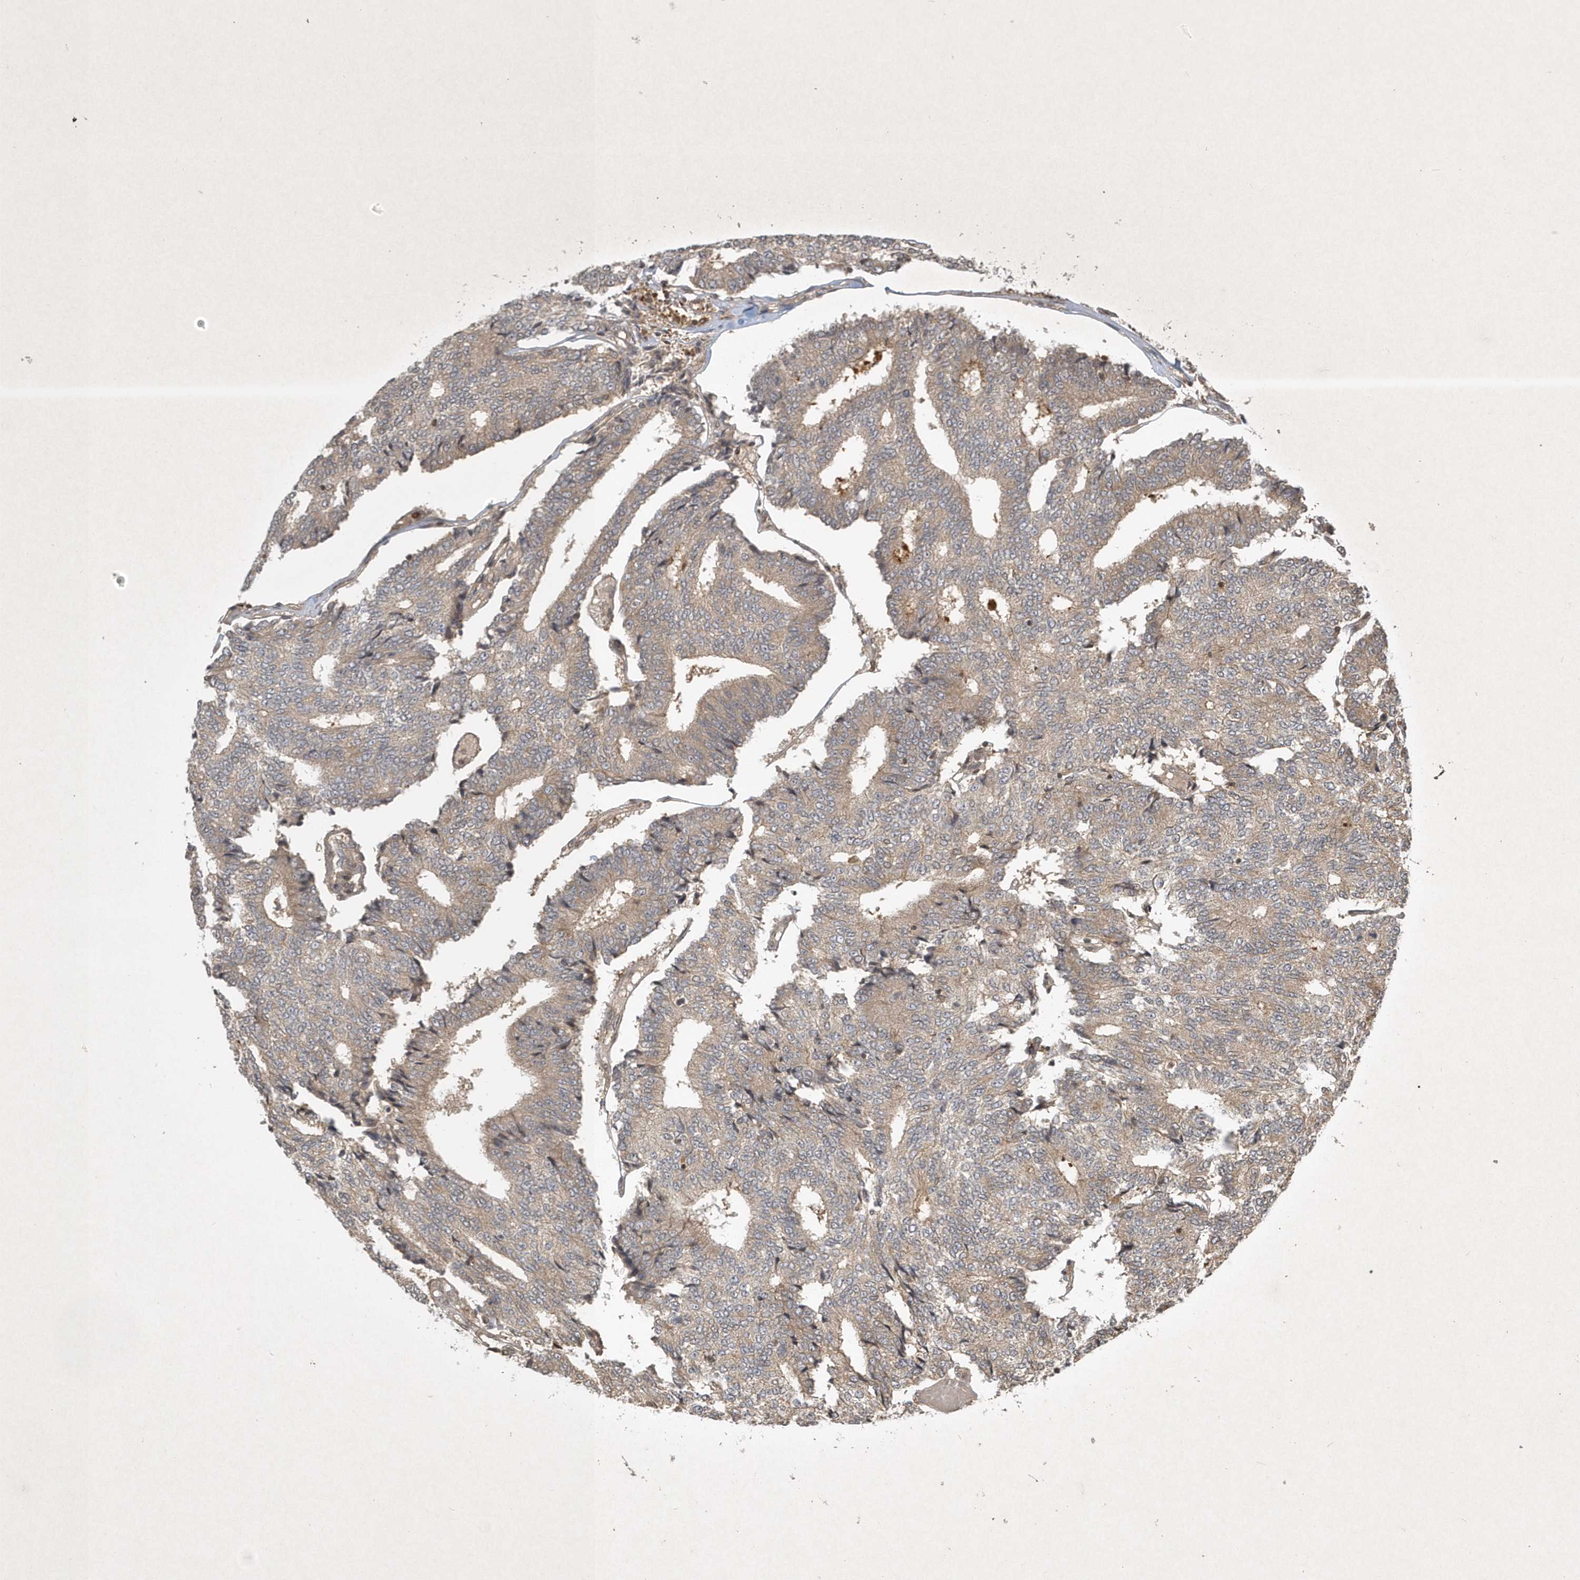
{"staining": {"intensity": "weak", "quantity": "25%-75%", "location": "cytoplasmic/membranous"}, "tissue": "prostate cancer", "cell_type": "Tumor cells", "image_type": "cancer", "snomed": [{"axis": "morphology", "description": "Normal tissue, NOS"}, {"axis": "morphology", "description": "Adenocarcinoma, High grade"}, {"axis": "topography", "description": "Prostate"}, {"axis": "topography", "description": "Seminal veicle"}], "caption": "Protein expression analysis of human prostate cancer reveals weak cytoplasmic/membranous staining in about 25%-75% of tumor cells.", "gene": "PLTP", "patient": {"sex": "male", "age": 55}}